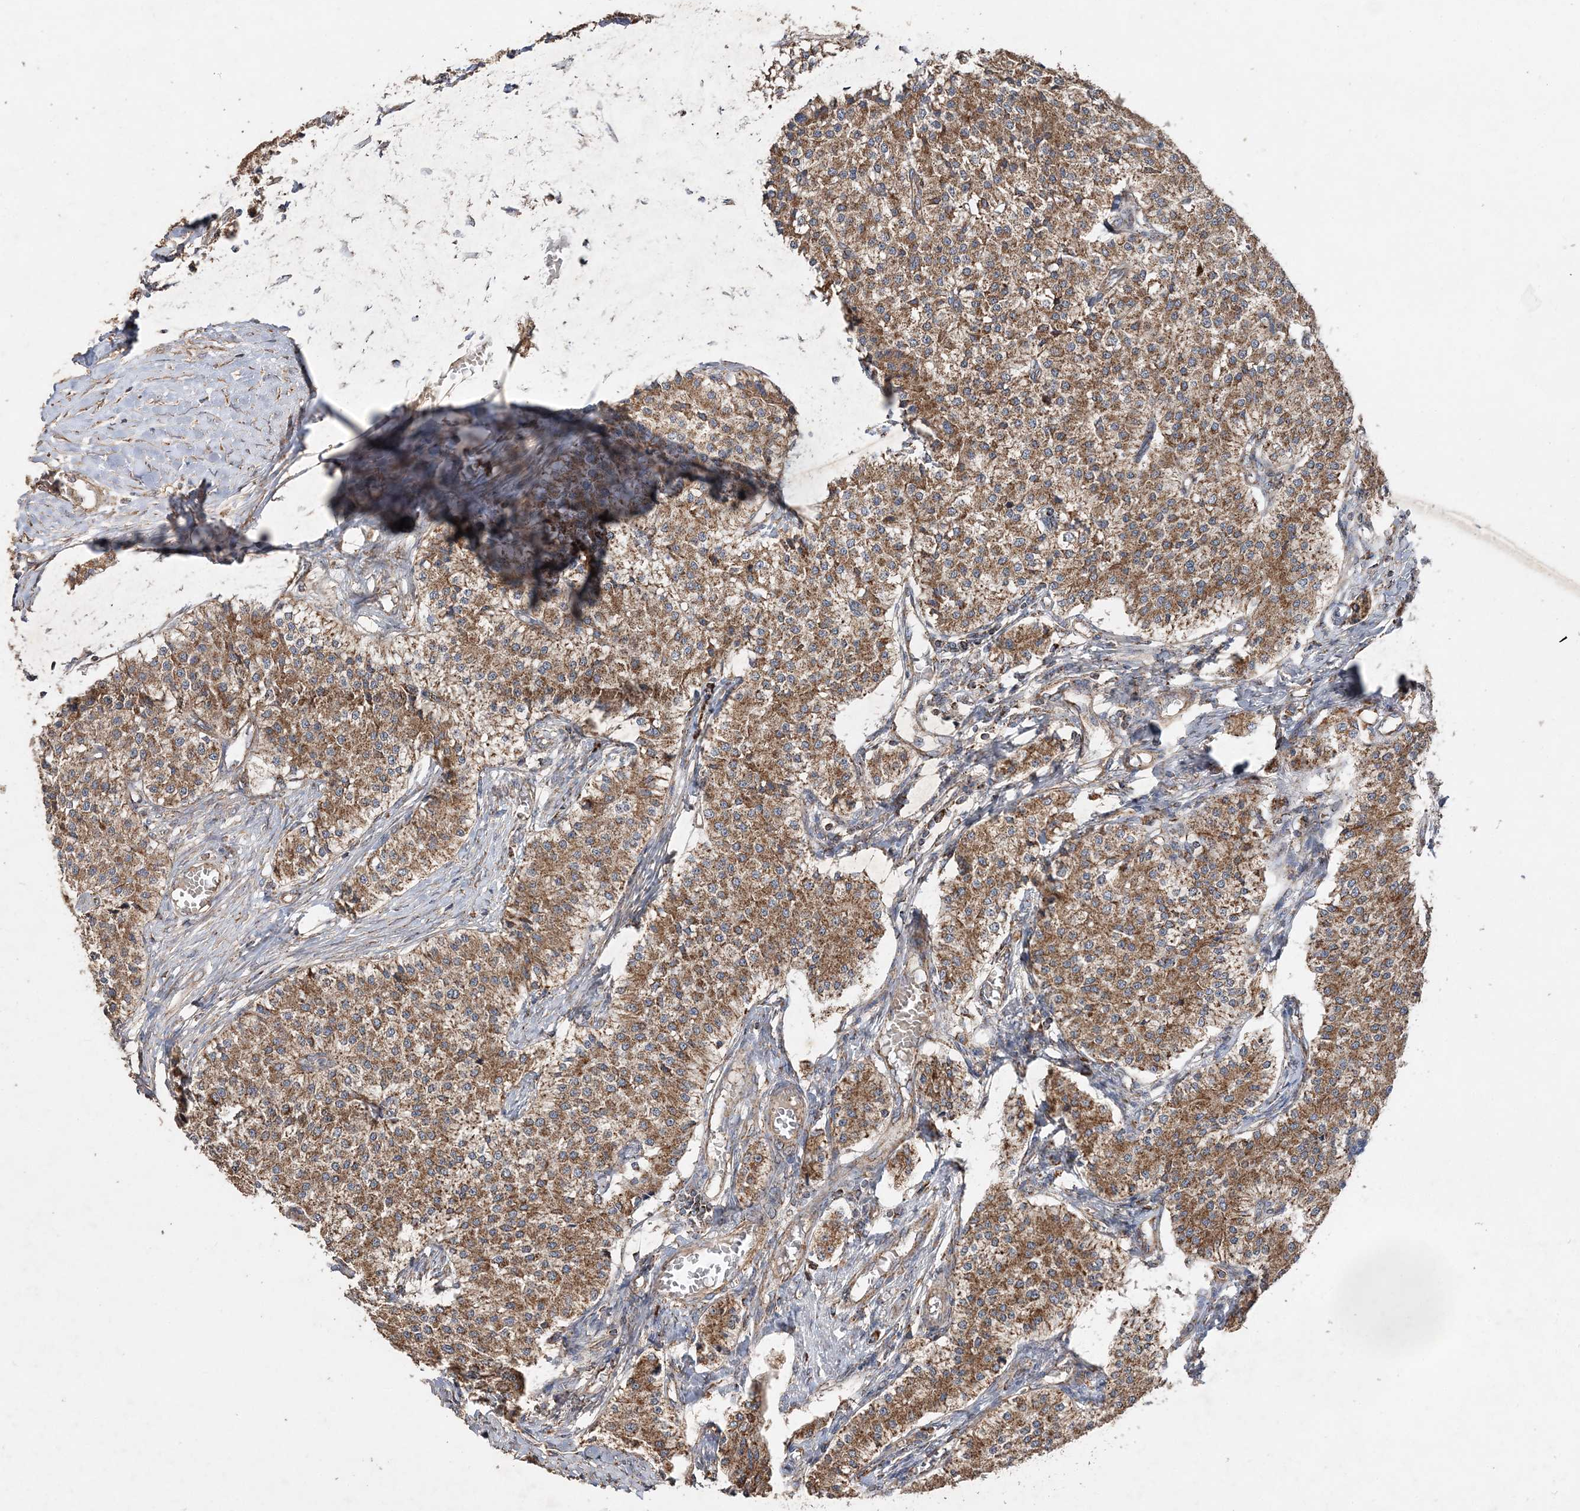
{"staining": {"intensity": "moderate", "quantity": ">75%", "location": "cytoplasmic/membranous"}, "tissue": "carcinoid", "cell_type": "Tumor cells", "image_type": "cancer", "snomed": [{"axis": "morphology", "description": "Carcinoid, malignant, NOS"}, {"axis": "topography", "description": "Colon"}], "caption": "The micrograph reveals immunohistochemical staining of carcinoid (malignant). There is moderate cytoplasmic/membranous positivity is seen in about >75% of tumor cells.", "gene": "POC5", "patient": {"sex": "female", "age": 52}}